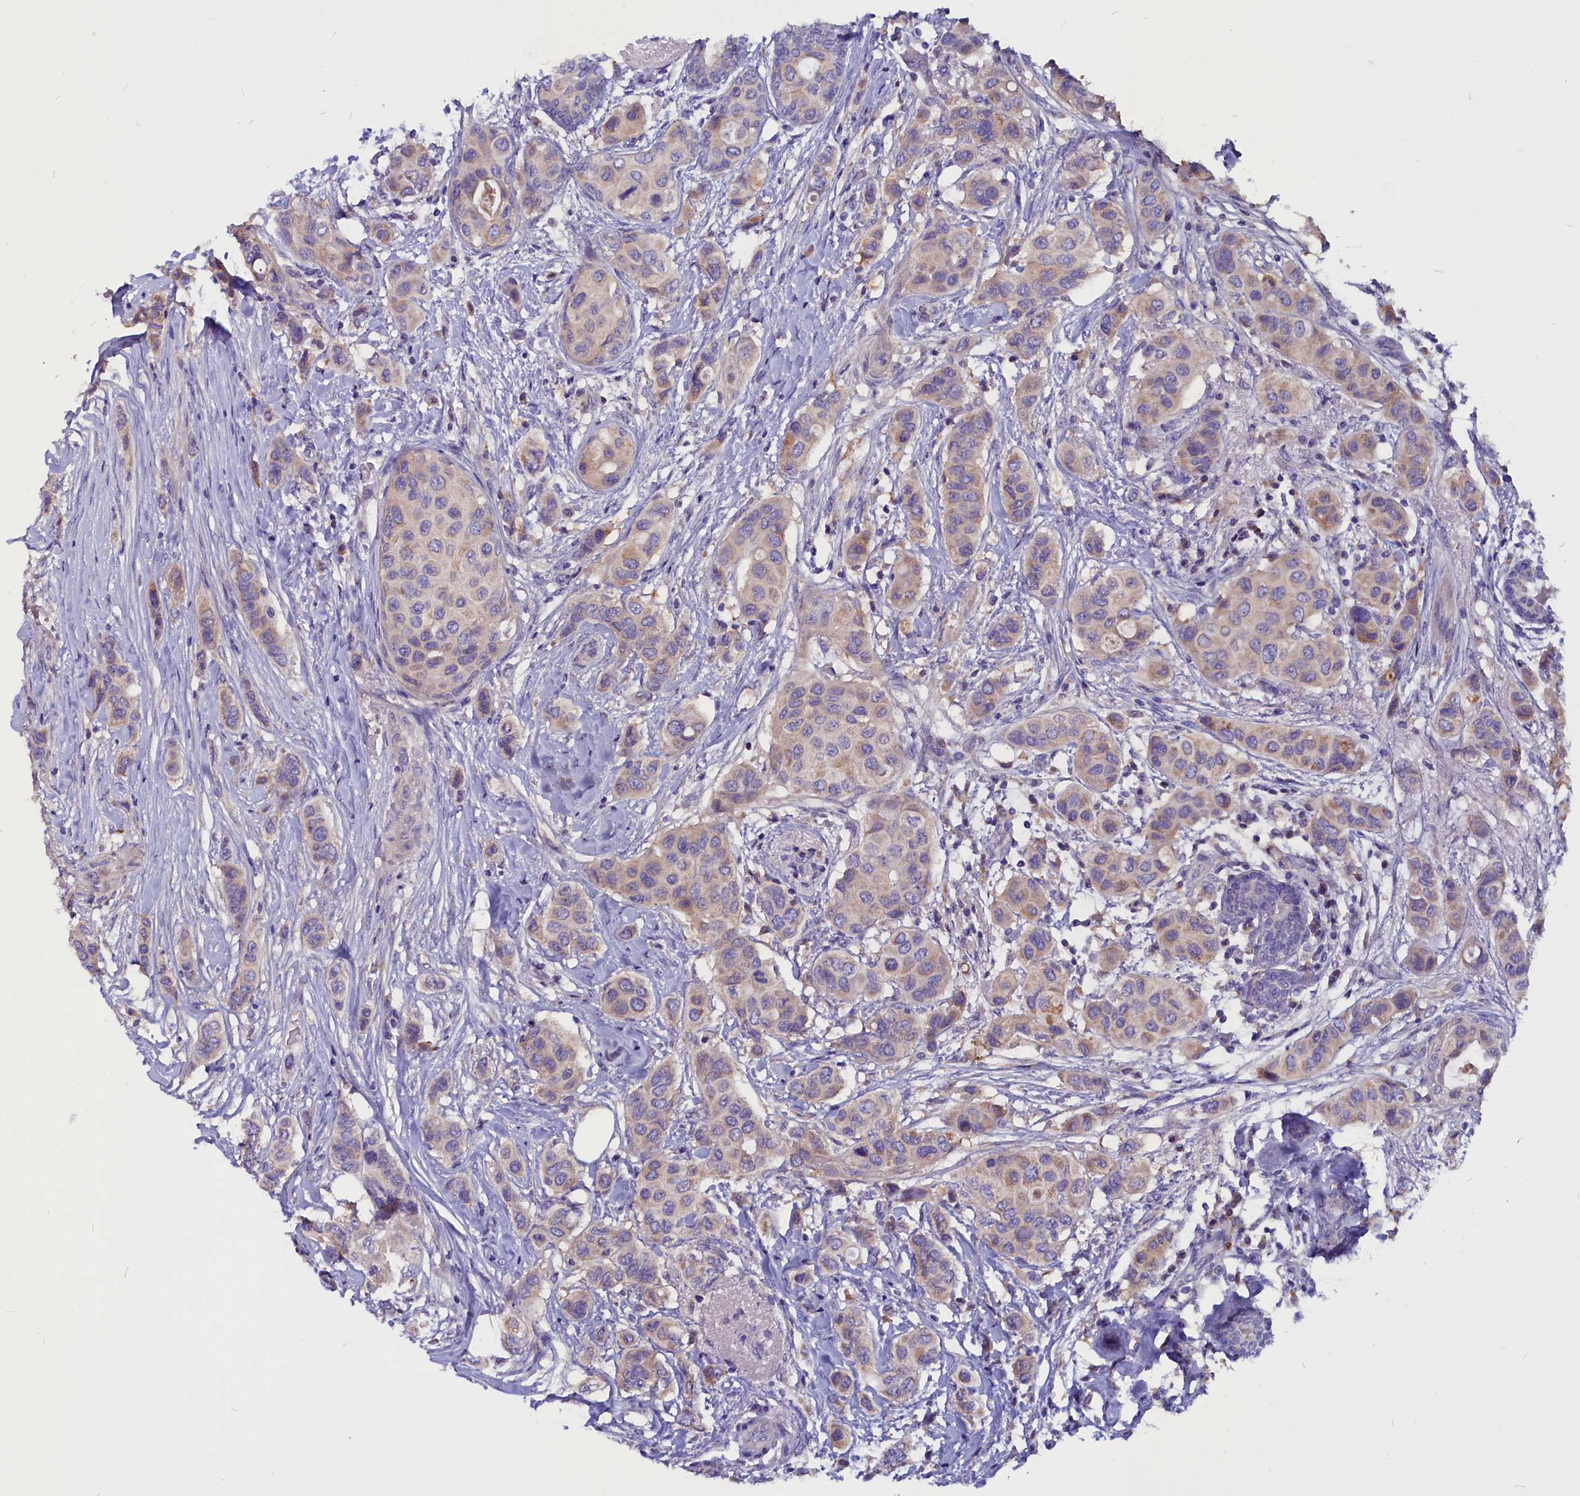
{"staining": {"intensity": "weak", "quantity": "25%-75%", "location": "cytoplasmic/membranous"}, "tissue": "breast cancer", "cell_type": "Tumor cells", "image_type": "cancer", "snomed": [{"axis": "morphology", "description": "Lobular carcinoma"}, {"axis": "topography", "description": "Breast"}], "caption": "A high-resolution image shows immunohistochemistry staining of breast lobular carcinoma, which exhibits weak cytoplasmic/membranous expression in approximately 25%-75% of tumor cells.", "gene": "CCBE1", "patient": {"sex": "female", "age": 51}}